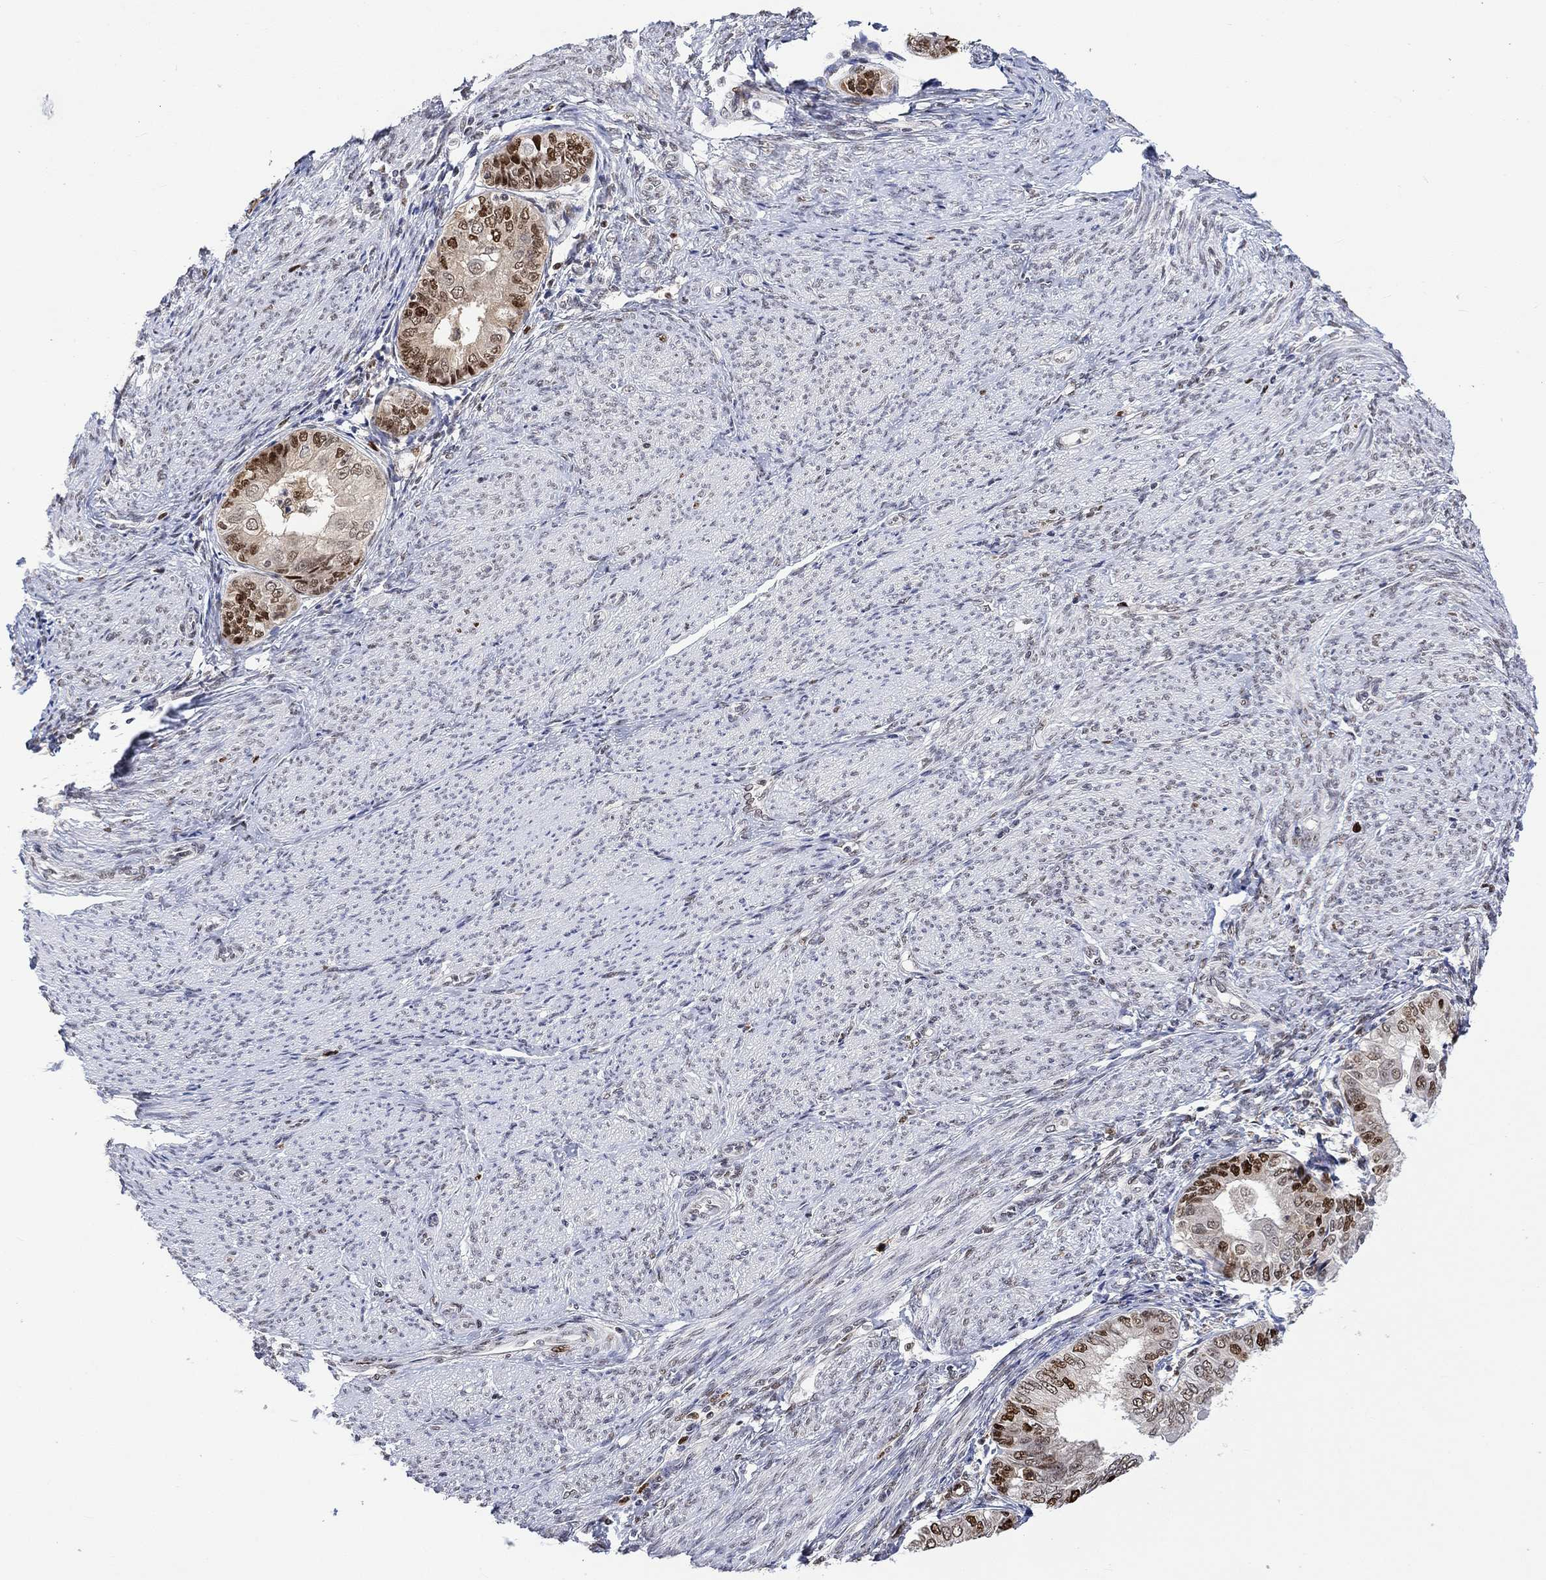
{"staining": {"intensity": "strong", "quantity": "<25%", "location": "nuclear"}, "tissue": "endometrial cancer", "cell_type": "Tumor cells", "image_type": "cancer", "snomed": [{"axis": "morphology", "description": "Adenocarcinoma, NOS"}, {"axis": "topography", "description": "Endometrium"}], "caption": "IHC of human endometrial cancer displays medium levels of strong nuclear staining in approximately <25% of tumor cells. Immunohistochemistry stains the protein of interest in brown and the nuclei are stained blue.", "gene": "RAD54L2", "patient": {"sex": "female", "age": 68}}